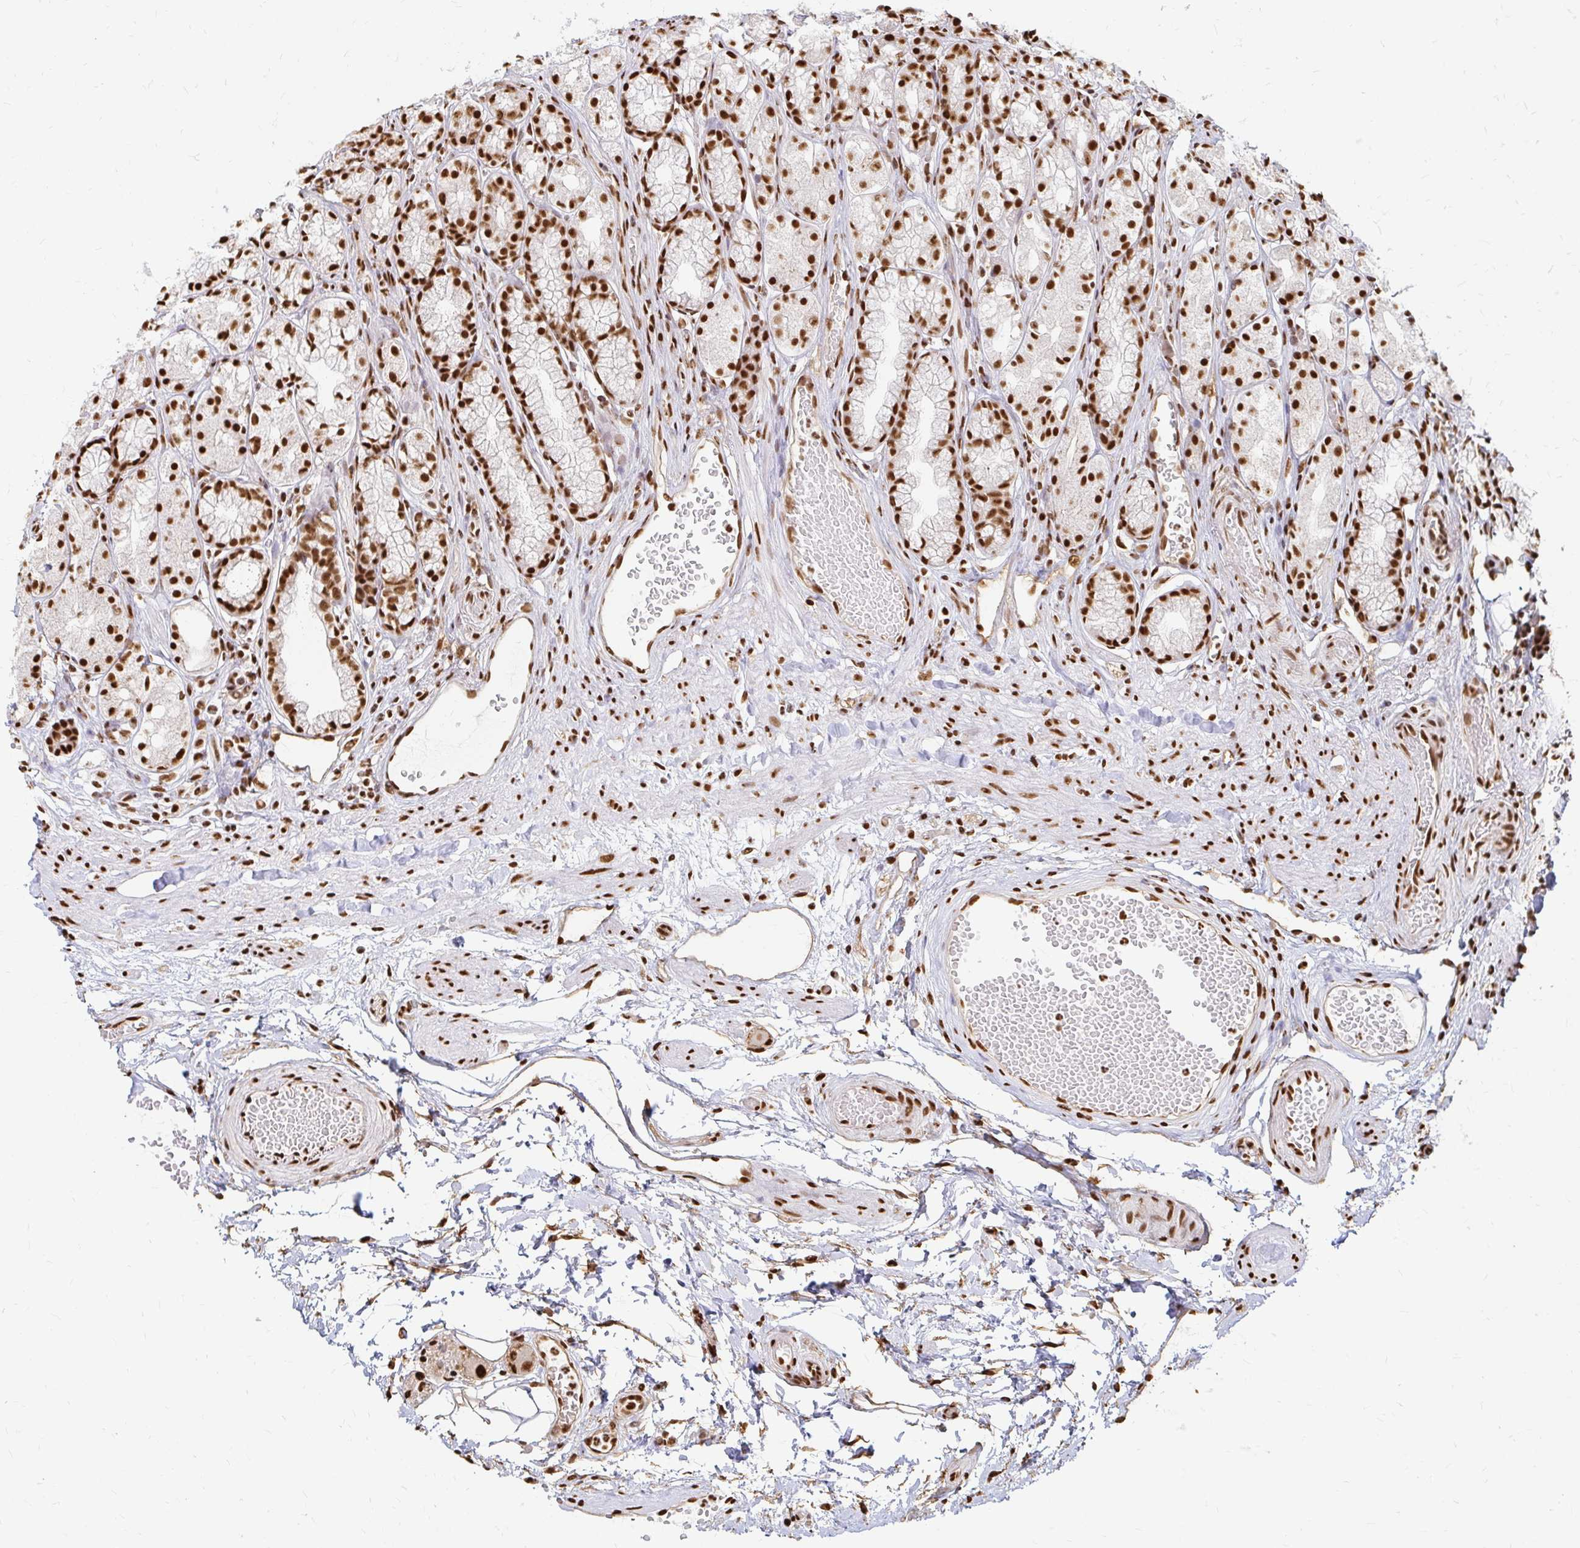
{"staining": {"intensity": "strong", "quantity": ">75%", "location": "nuclear"}, "tissue": "stomach", "cell_type": "Glandular cells", "image_type": "normal", "snomed": [{"axis": "morphology", "description": "Normal tissue, NOS"}, {"axis": "topography", "description": "Smooth muscle"}, {"axis": "topography", "description": "Stomach"}], "caption": "Immunohistochemical staining of unremarkable human stomach shows >75% levels of strong nuclear protein positivity in about >75% of glandular cells.", "gene": "HNRNPU", "patient": {"sex": "male", "age": 70}}